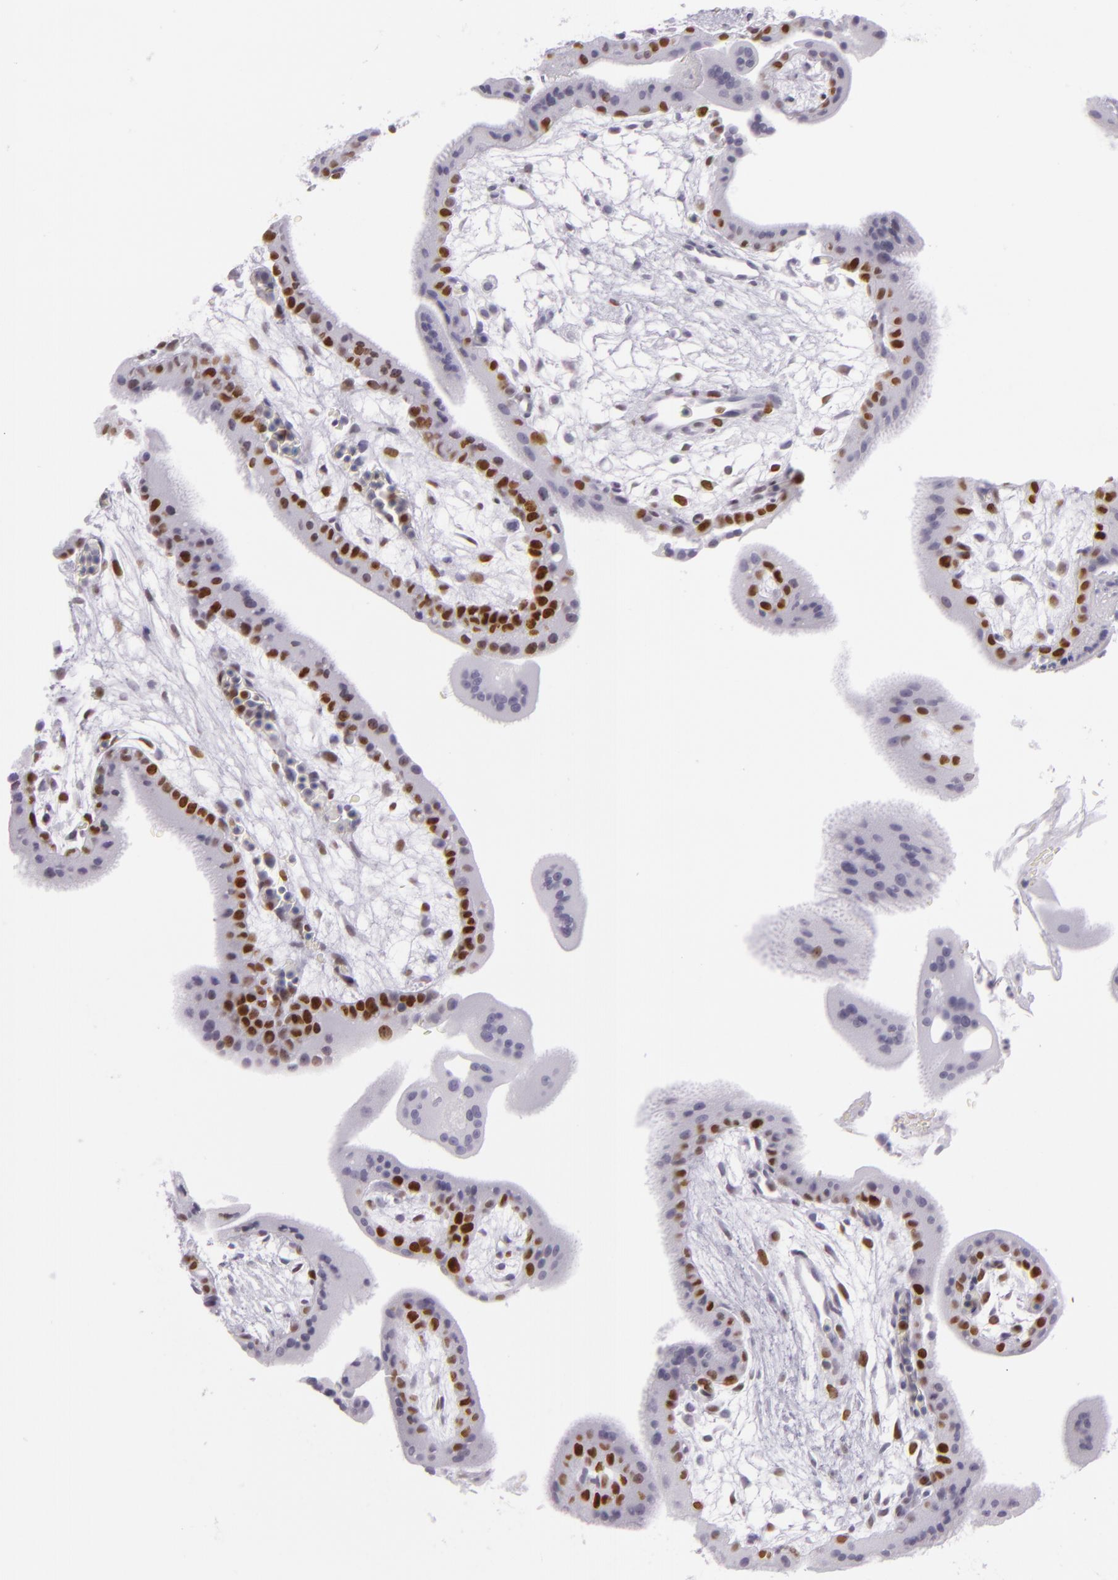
{"staining": {"intensity": "negative", "quantity": "none", "location": "none"}, "tissue": "placenta", "cell_type": "Decidual cells", "image_type": "normal", "snomed": [{"axis": "morphology", "description": "Normal tissue, NOS"}, {"axis": "topography", "description": "Placenta"}], "caption": "DAB (3,3'-diaminobenzidine) immunohistochemical staining of normal placenta shows no significant expression in decidual cells.", "gene": "MCM3", "patient": {"sex": "female", "age": 35}}